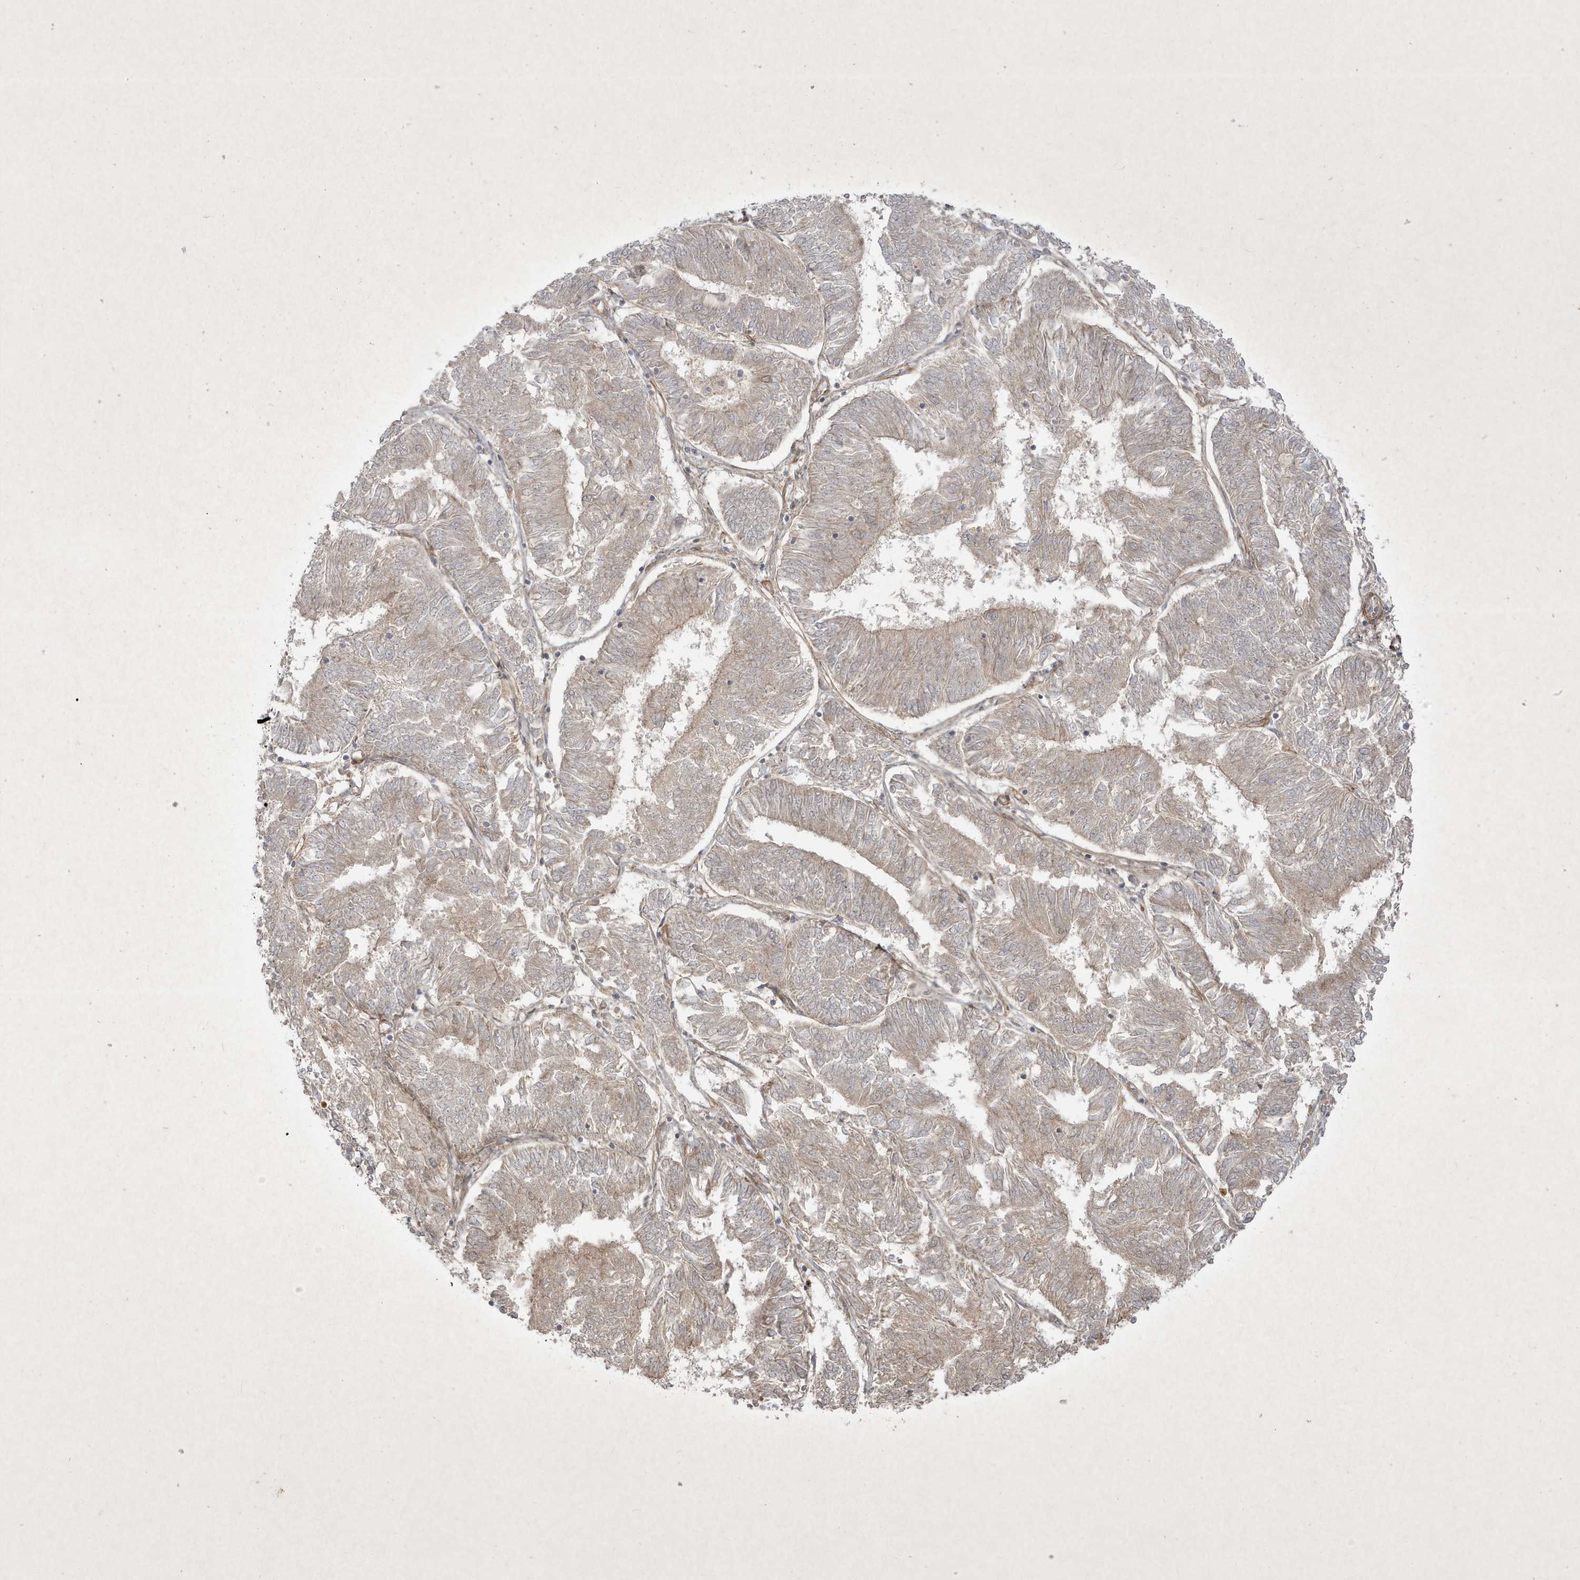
{"staining": {"intensity": "negative", "quantity": "none", "location": "none"}, "tissue": "endometrial cancer", "cell_type": "Tumor cells", "image_type": "cancer", "snomed": [{"axis": "morphology", "description": "Adenocarcinoma, NOS"}, {"axis": "topography", "description": "Endometrium"}], "caption": "Tumor cells are negative for protein expression in human endometrial cancer (adenocarcinoma).", "gene": "FAM83C", "patient": {"sex": "female", "age": 58}}